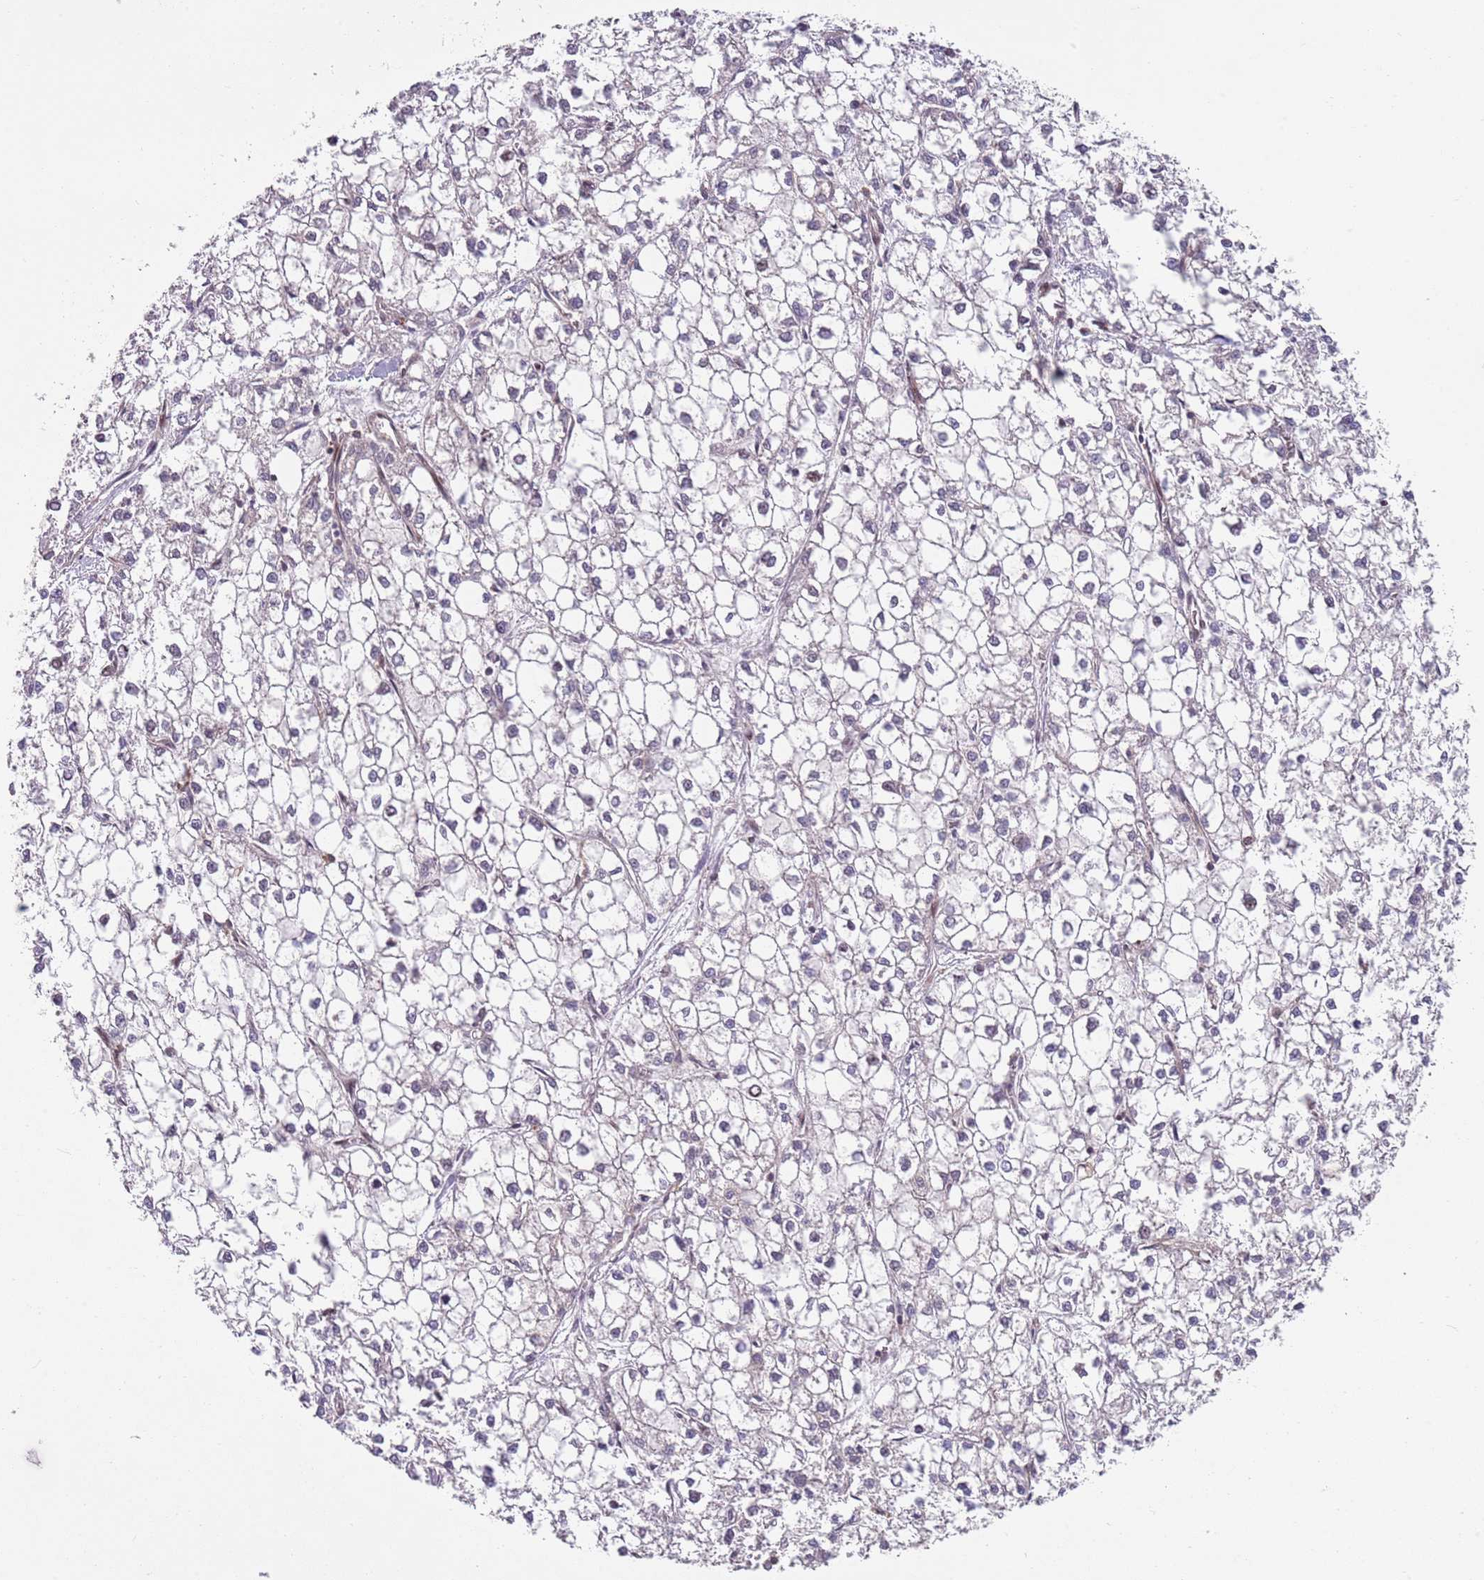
{"staining": {"intensity": "negative", "quantity": "none", "location": "none"}, "tissue": "liver cancer", "cell_type": "Tumor cells", "image_type": "cancer", "snomed": [{"axis": "morphology", "description": "Carcinoma, Hepatocellular, NOS"}, {"axis": "topography", "description": "Liver"}], "caption": "DAB immunohistochemical staining of hepatocellular carcinoma (liver) exhibits no significant expression in tumor cells.", "gene": "GGA1", "patient": {"sex": "female", "age": 43}}